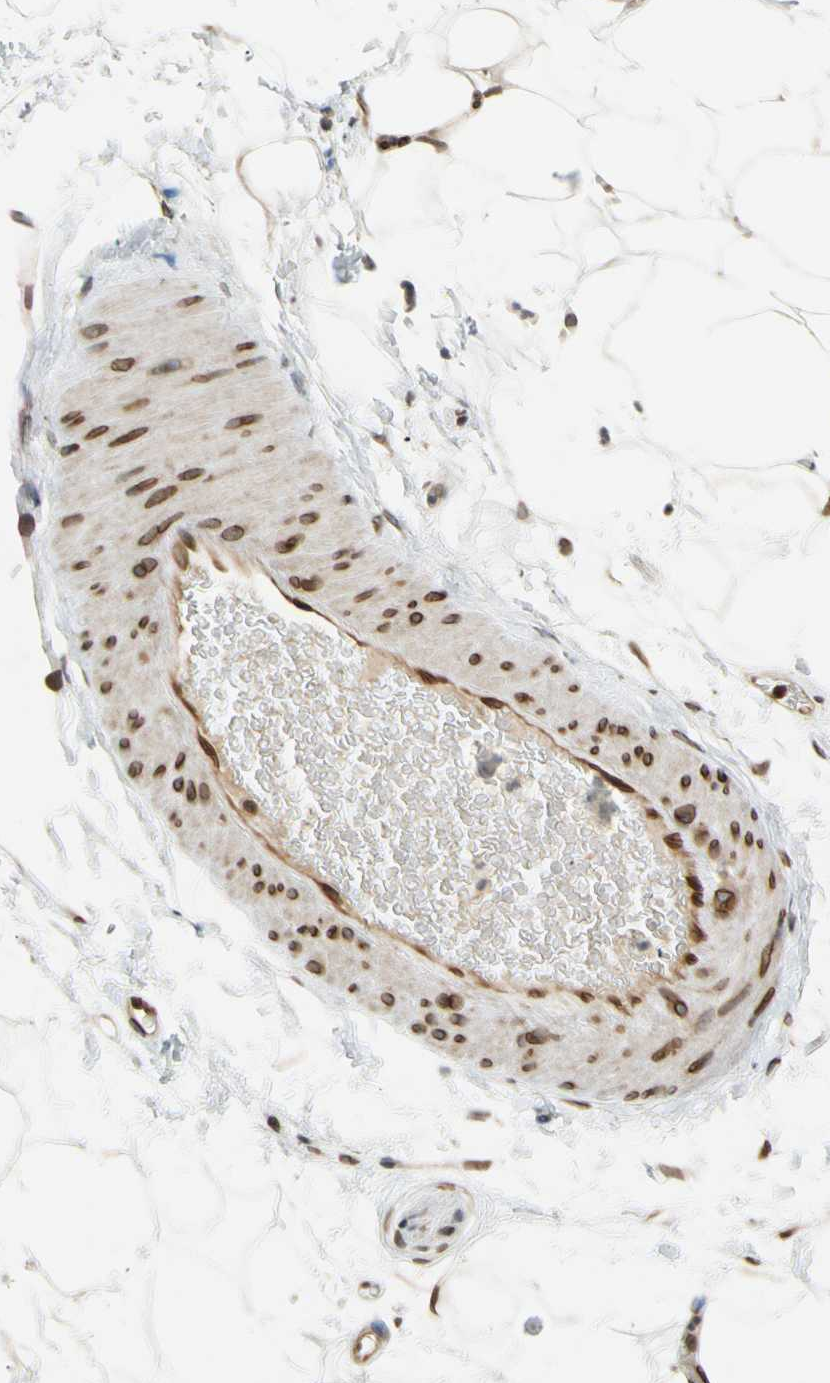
{"staining": {"intensity": "strong", "quantity": ">75%", "location": "nuclear"}, "tissue": "adipose tissue", "cell_type": "Adipocytes", "image_type": "normal", "snomed": [{"axis": "morphology", "description": "Normal tissue, NOS"}, {"axis": "topography", "description": "Soft tissue"}], "caption": "Immunohistochemistry micrograph of unremarkable adipose tissue stained for a protein (brown), which displays high levels of strong nuclear staining in about >75% of adipocytes.", "gene": "SUN1", "patient": {"sex": "male", "age": 72}}